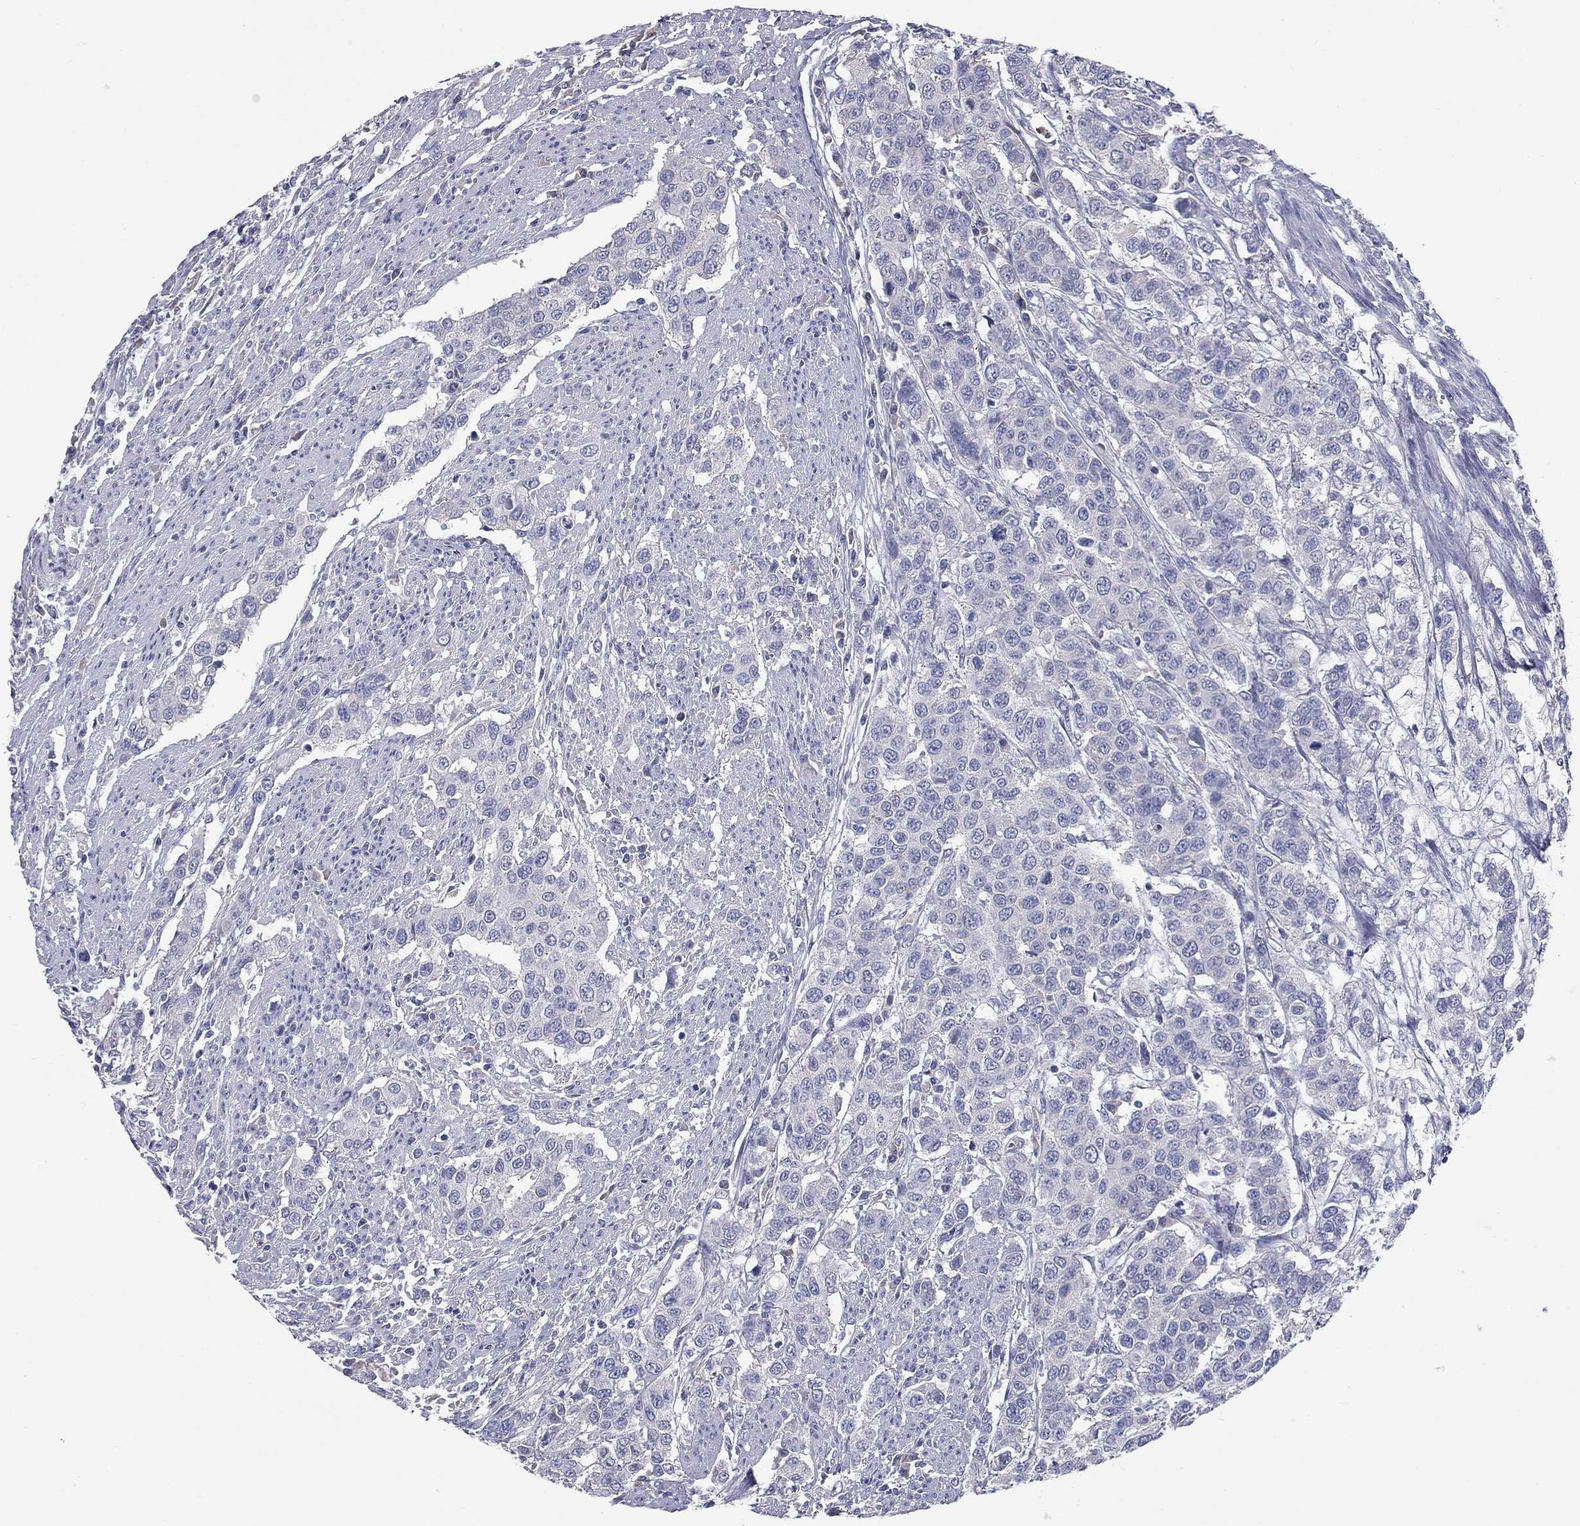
{"staining": {"intensity": "negative", "quantity": "none", "location": "none"}, "tissue": "urothelial cancer", "cell_type": "Tumor cells", "image_type": "cancer", "snomed": [{"axis": "morphology", "description": "Urothelial carcinoma, High grade"}, {"axis": "topography", "description": "Urinary bladder"}], "caption": "Tumor cells show no significant protein expression in urothelial cancer.", "gene": "UNC119B", "patient": {"sex": "female", "age": 58}}